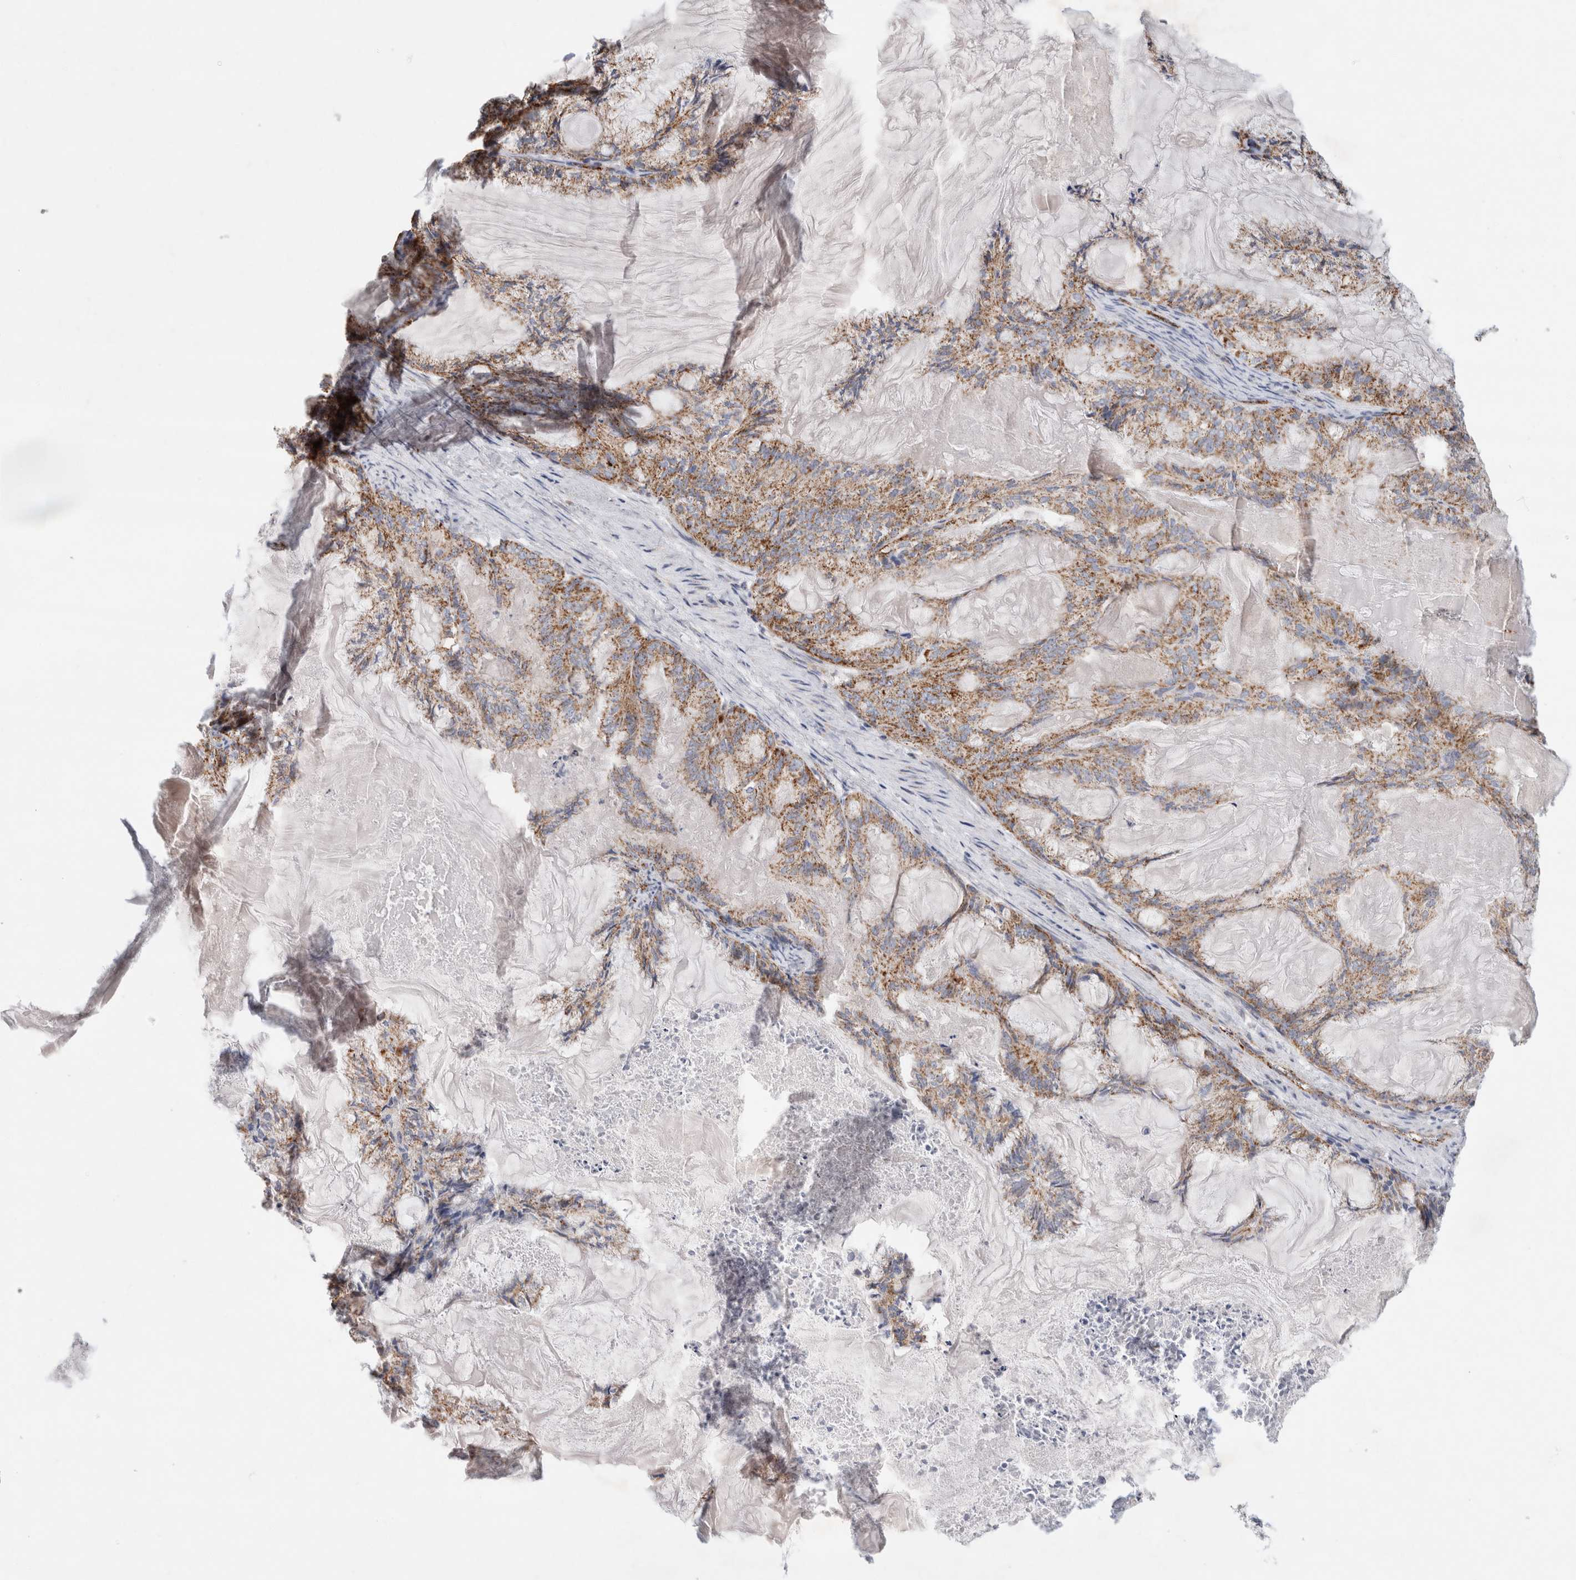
{"staining": {"intensity": "moderate", "quantity": "25%-75%", "location": "cytoplasmic/membranous"}, "tissue": "endometrial cancer", "cell_type": "Tumor cells", "image_type": "cancer", "snomed": [{"axis": "morphology", "description": "Adenocarcinoma, NOS"}, {"axis": "topography", "description": "Endometrium"}], "caption": "This is an image of immunohistochemistry (IHC) staining of endometrial cancer (adenocarcinoma), which shows moderate staining in the cytoplasmic/membranous of tumor cells.", "gene": "IARS2", "patient": {"sex": "female", "age": 86}}